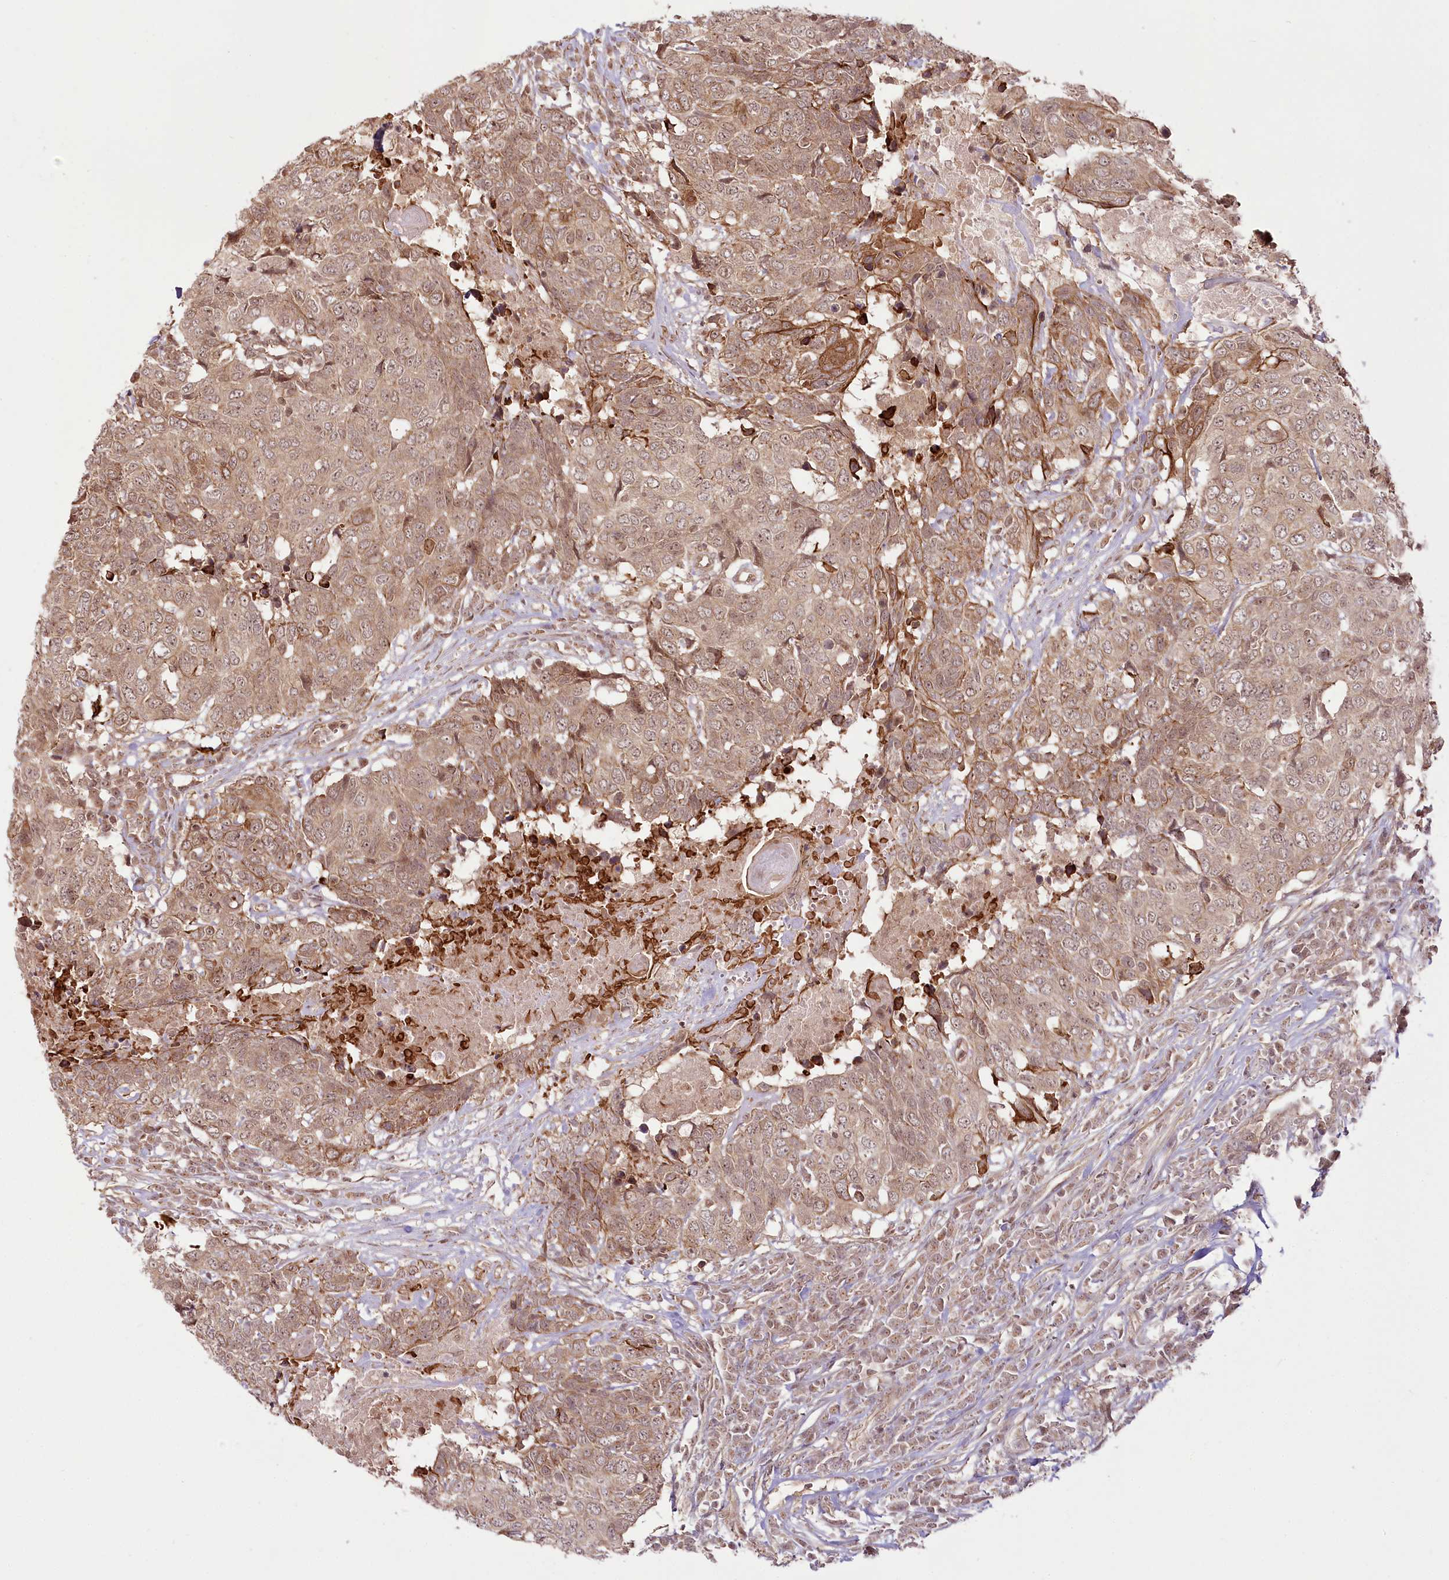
{"staining": {"intensity": "moderate", "quantity": ">75%", "location": "cytoplasmic/membranous"}, "tissue": "head and neck cancer", "cell_type": "Tumor cells", "image_type": "cancer", "snomed": [{"axis": "morphology", "description": "Squamous cell carcinoma, NOS"}, {"axis": "topography", "description": "Head-Neck"}], "caption": "The image reveals staining of head and neck cancer (squamous cell carcinoma), revealing moderate cytoplasmic/membranous protein positivity (brown color) within tumor cells.", "gene": "R3HDM2", "patient": {"sex": "male", "age": 66}}